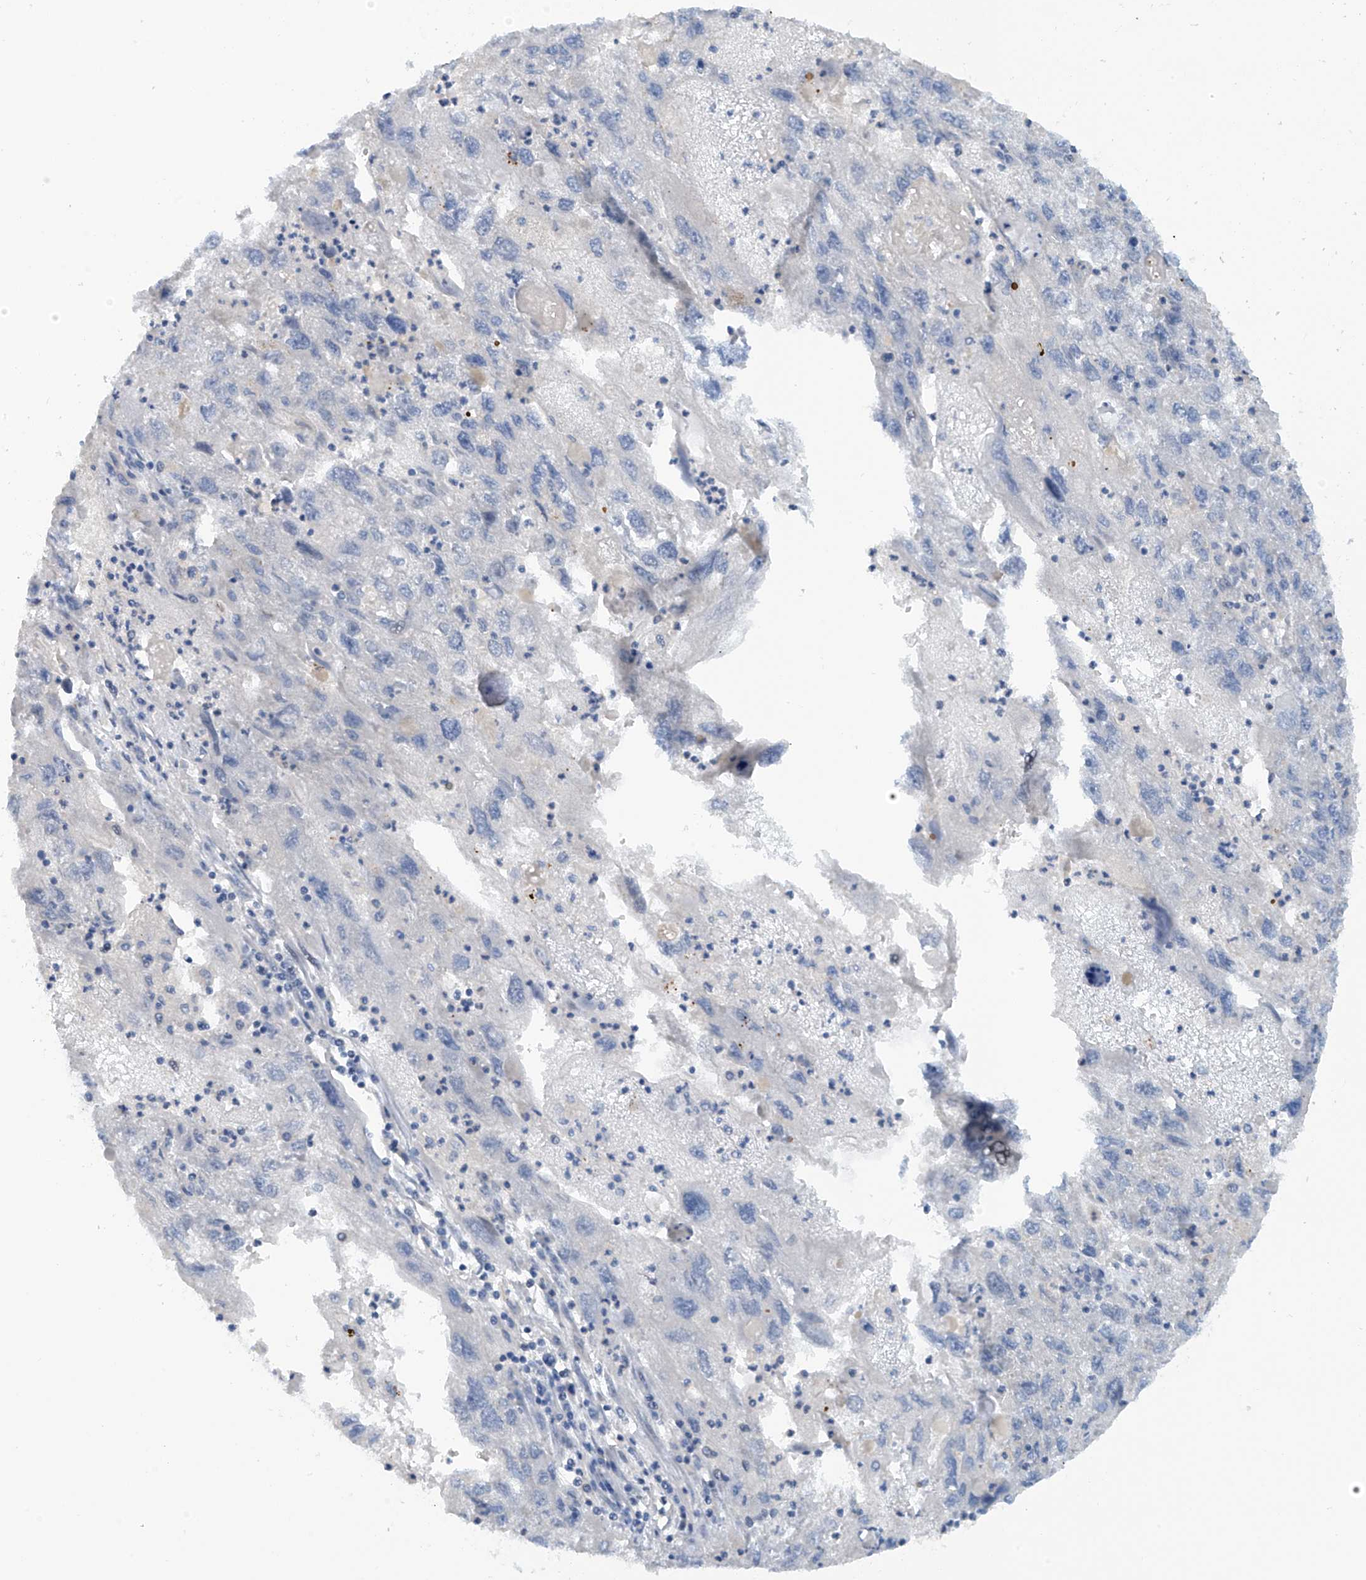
{"staining": {"intensity": "negative", "quantity": "none", "location": "none"}, "tissue": "endometrial cancer", "cell_type": "Tumor cells", "image_type": "cancer", "snomed": [{"axis": "morphology", "description": "Adenocarcinoma, NOS"}, {"axis": "topography", "description": "Endometrium"}], "caption": "Photomicrograph shows no significant protein positivity in tumor cells of endometrial cancer (adenocarcinoma).", "gene": "FSD1L", "patient": {"sex": "female", "age": 49}}